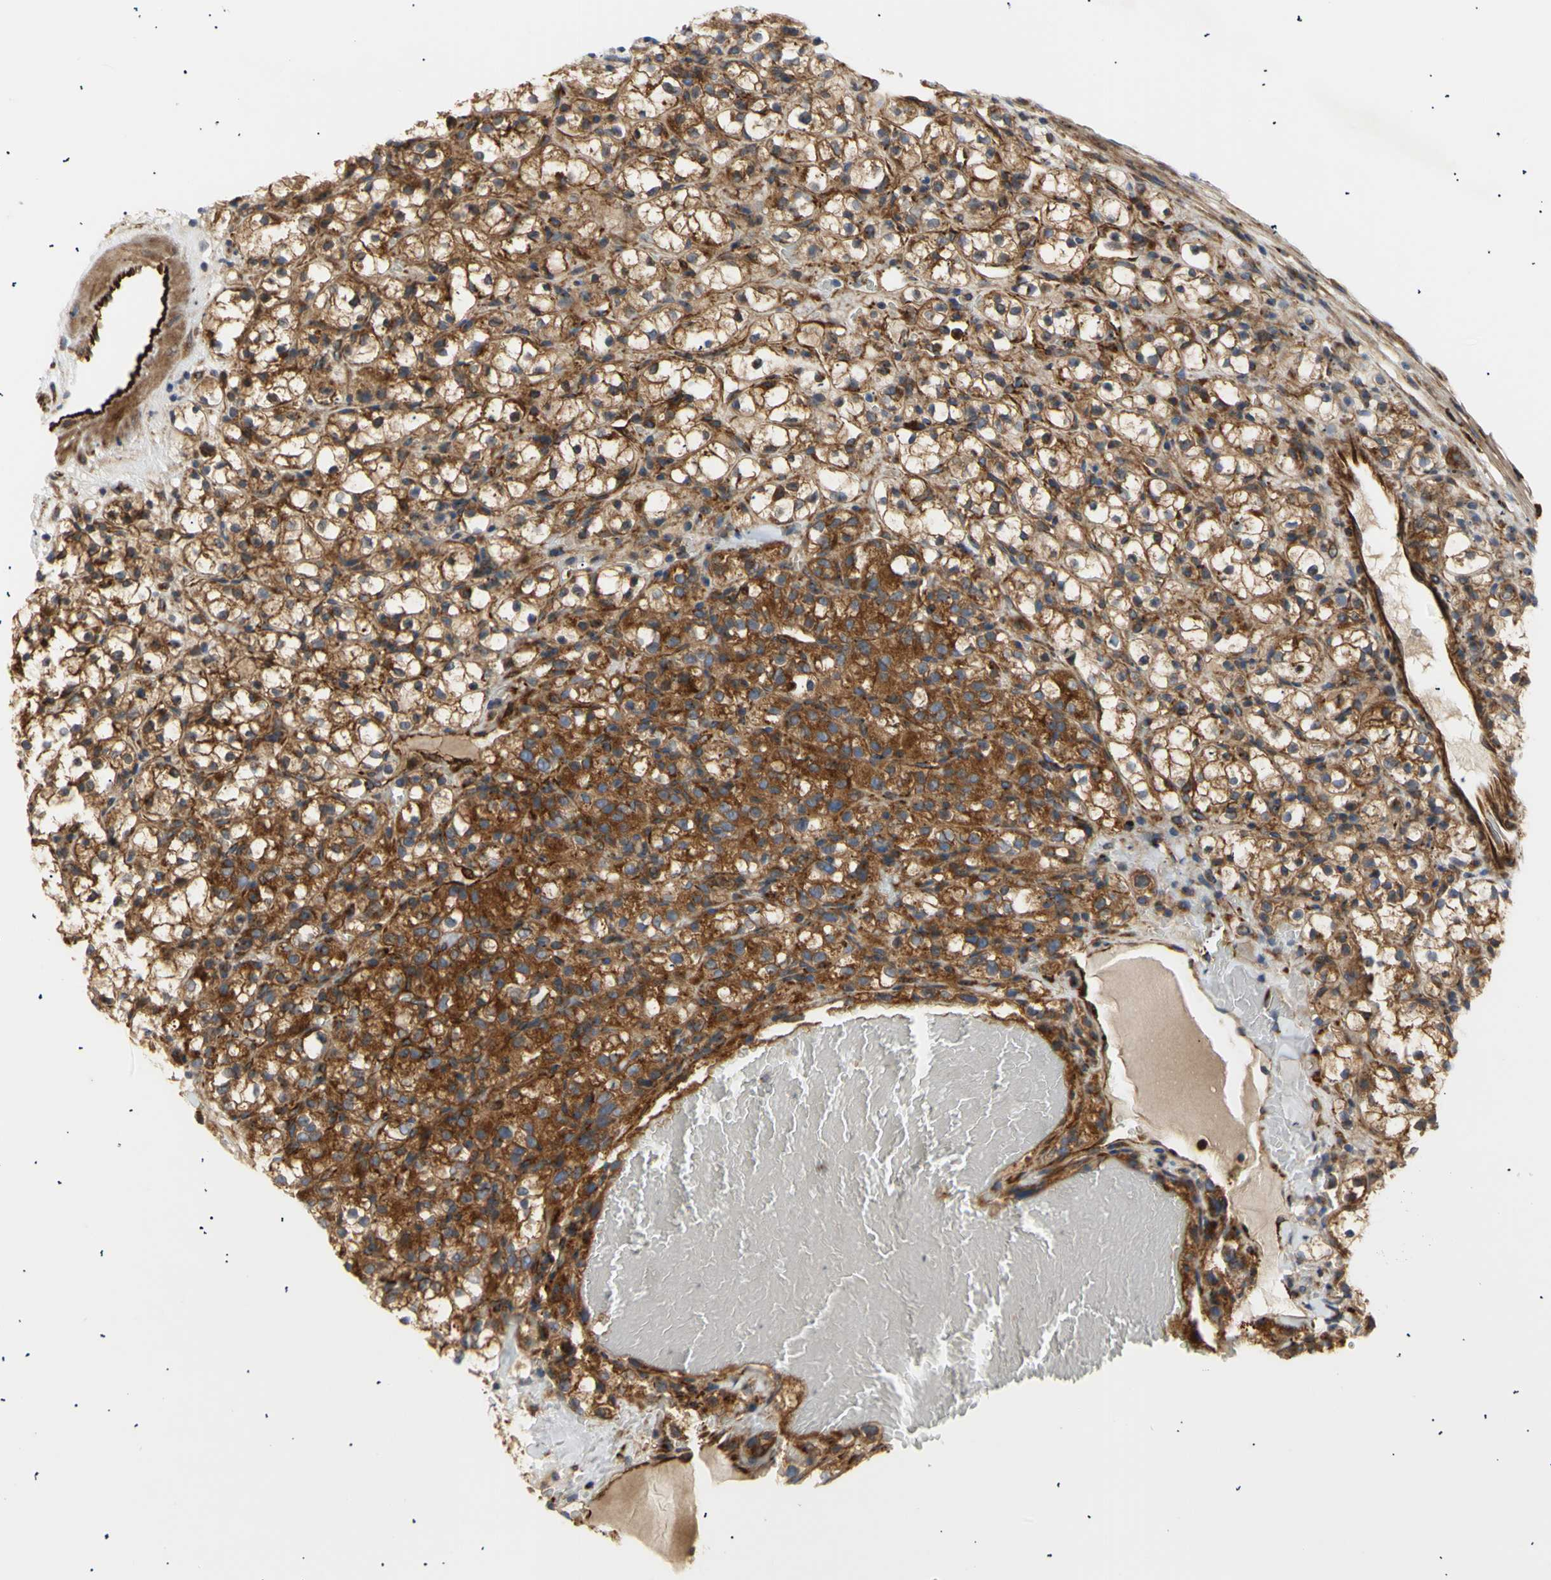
{"staining": {"intensity": "strong", "quantity": "25%-75%", "location": "cytoplasmic/membranous"}, "tissue": "renal cancer", "cell_type": "Tumor cells", "image_type": "cancer", "snomed": [{"axis": "morphology", "description": "Adenocarcinoma, NOS"}, {"axis": "topography", "description": "Kidney"}], "caption": "Brown immunohistochemical staining in human renal cancer (adenocarcinoma) reveals strong cytoplasmic/membranous expression in approximately 25%-75% of tumor cells.", "gene": "TUBG2", "patient": {"sex": "male", "age": 61}}